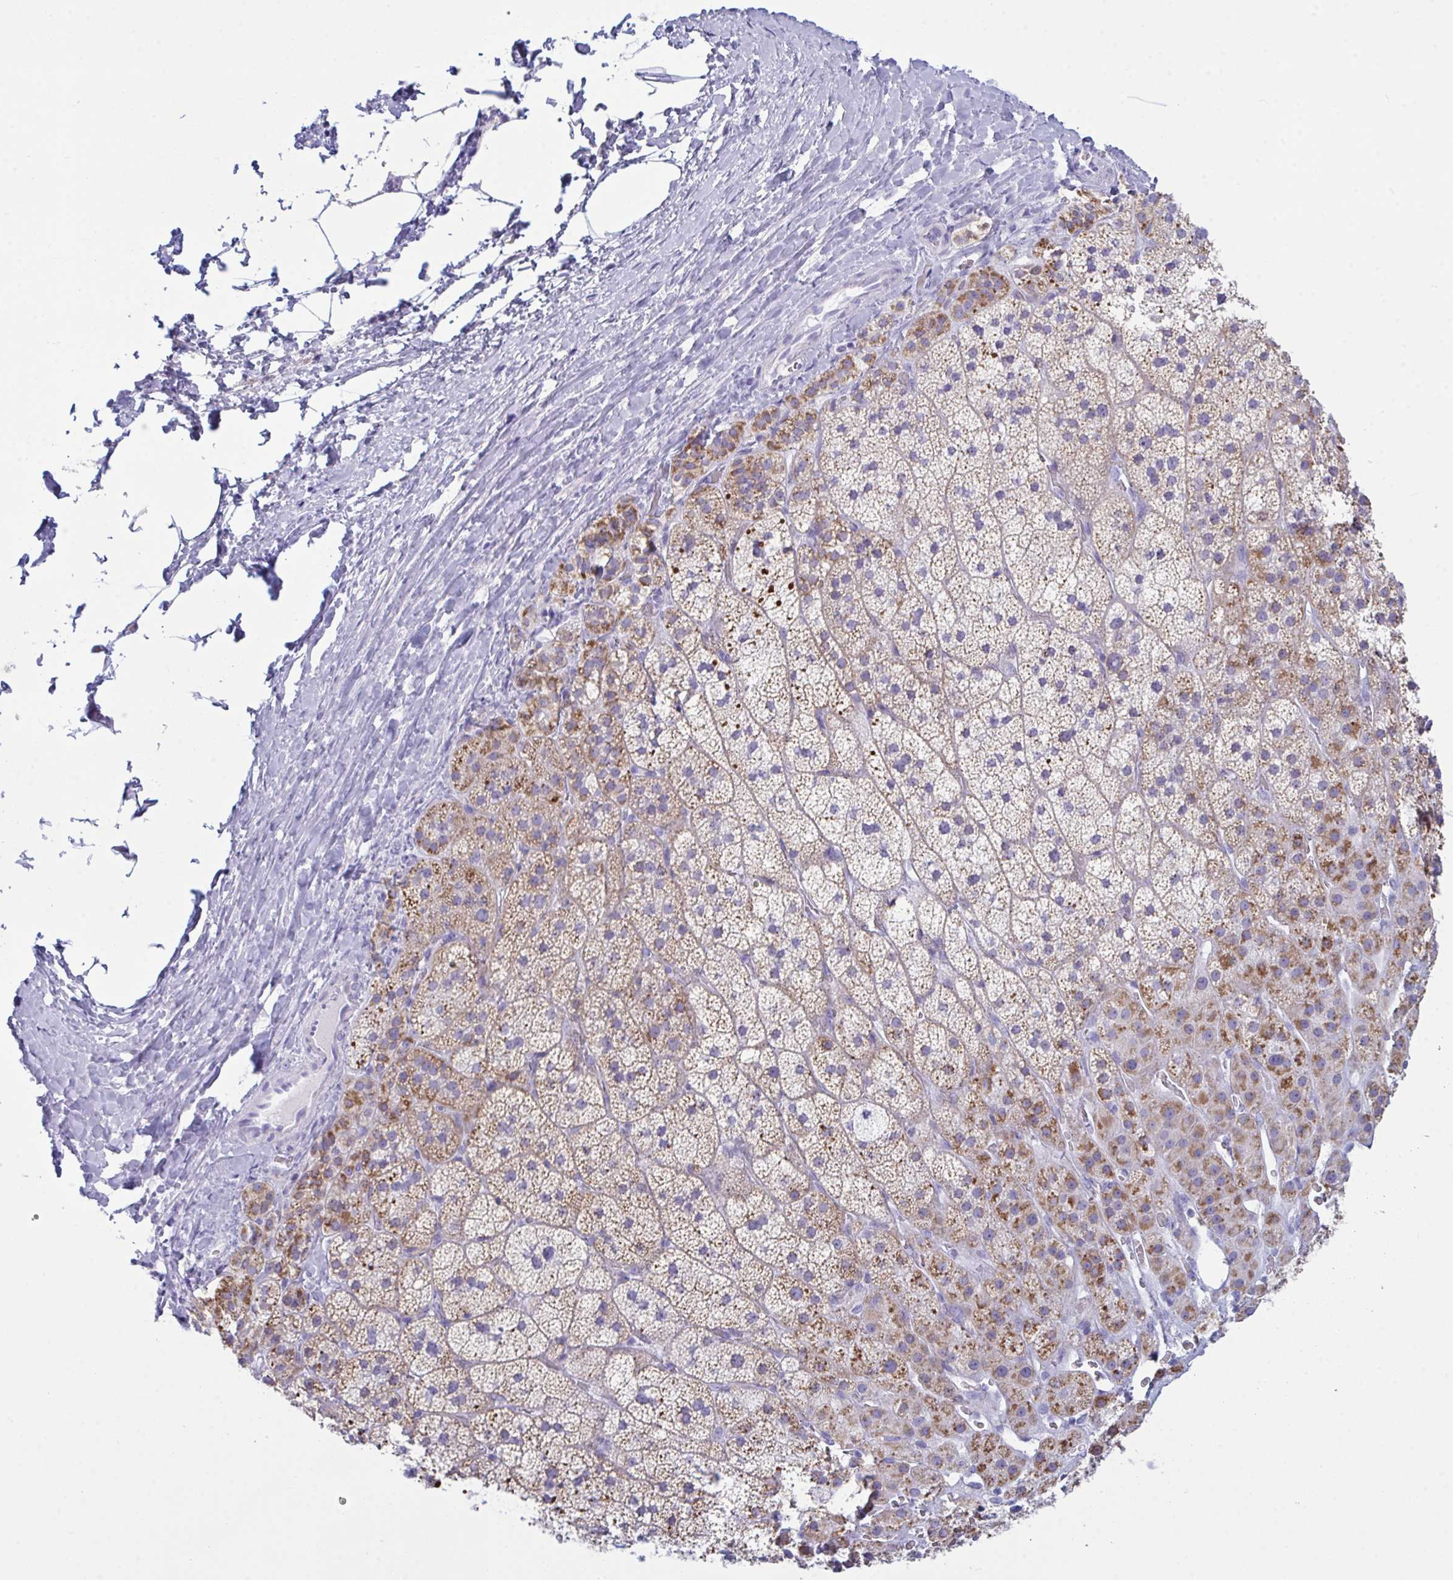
{"staining": {"intensity": "moderate", "quantity": ">75%", "location": "cytoplasmic/membranous"}, "tissue": "adrenal gland", "cell_type": "Glandular cells", "image_type": "normal", "snomed": [{"axis": "morphology", "description": "Normal tissue, NOS"}, {"axis": "topography", "description": "Adrenal gland"}], "caption": "Immunohistochemical staining of benign human adrenal gland shows medium levels of moderate cytoplasmic/membranous expression in about >75% of glandular cells.", "gene": "BBS1", "patient": {"sex": "male", "age": 57}}